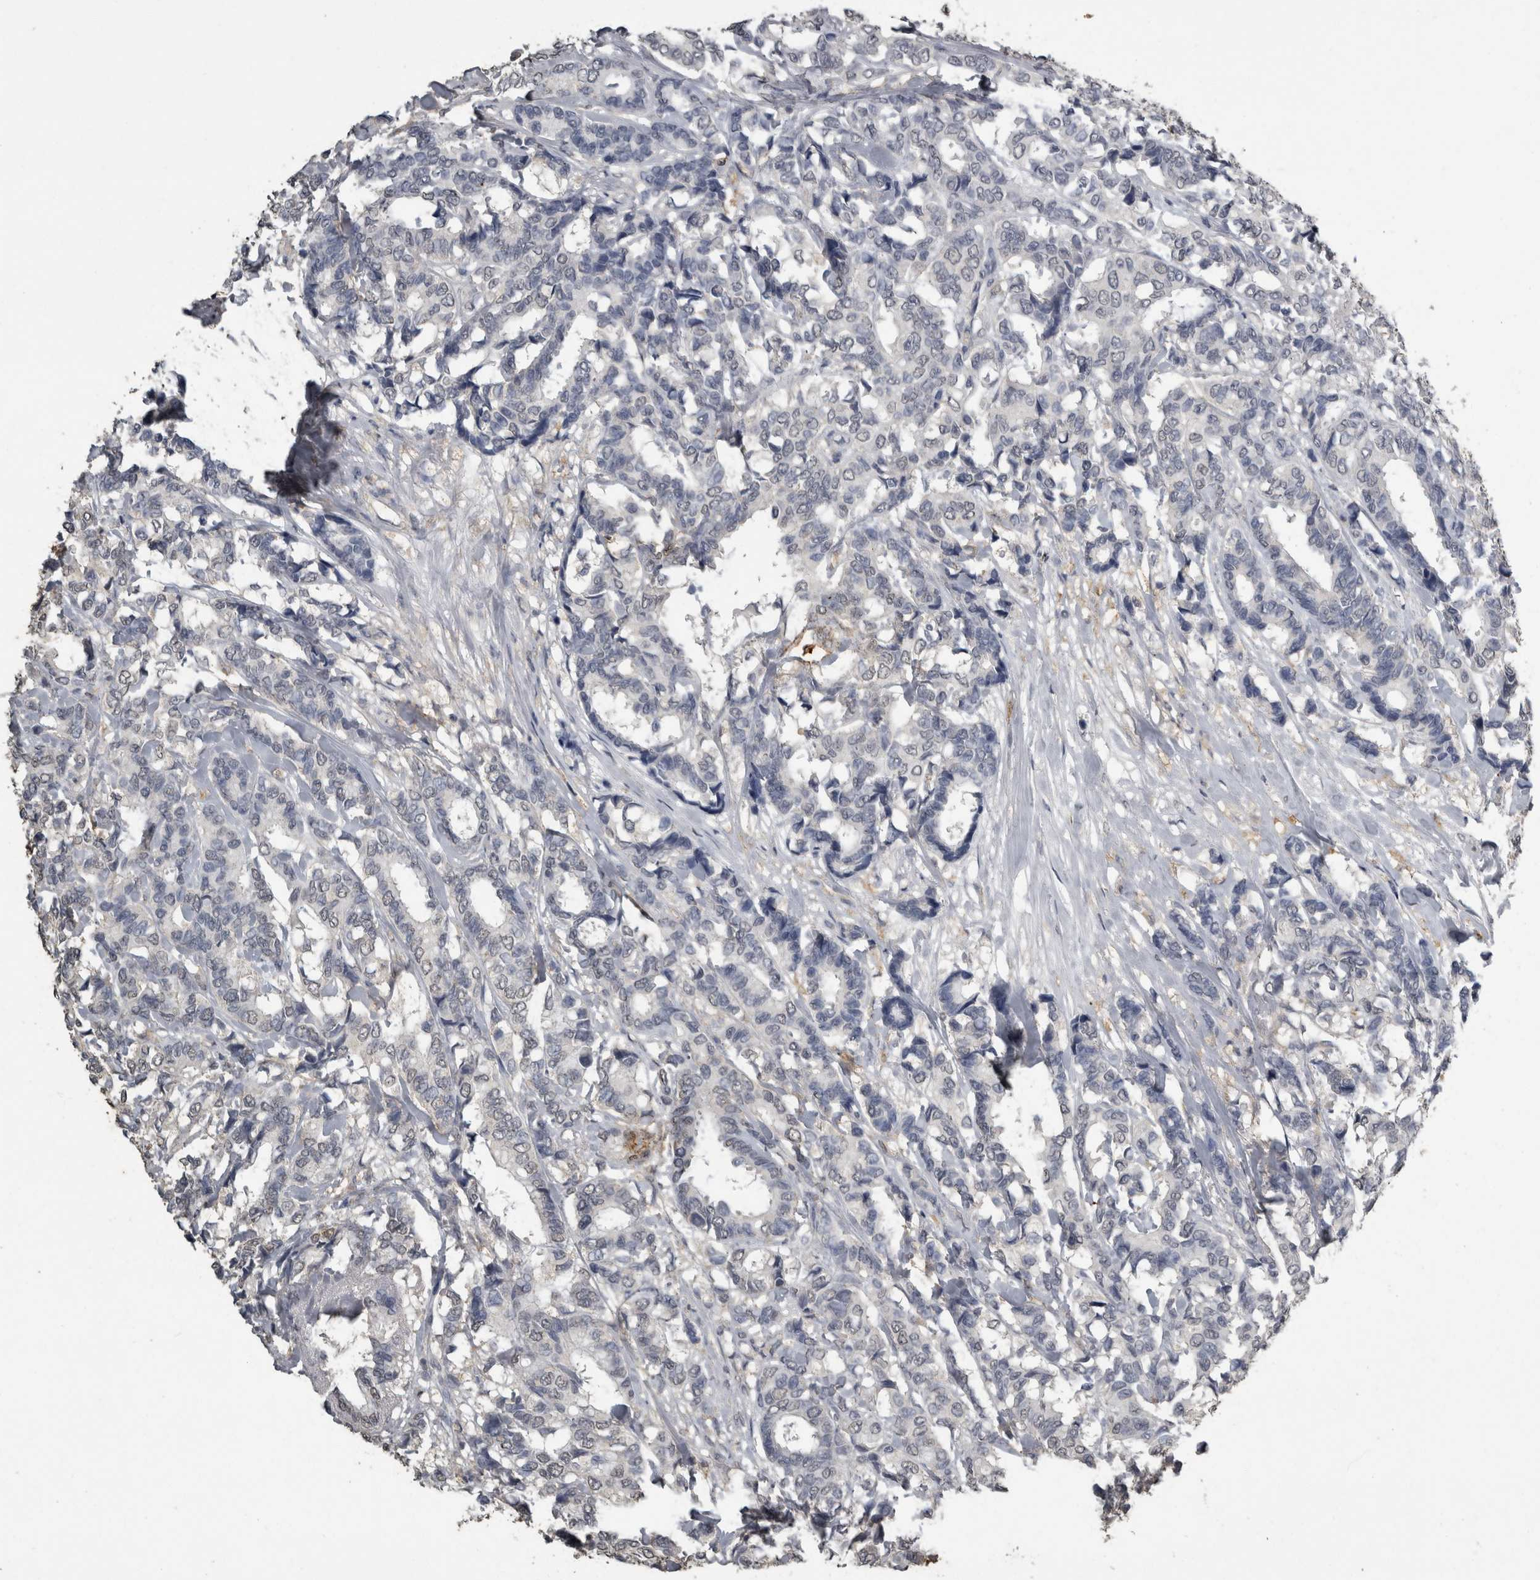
{"staining": {"intensity": "negative", "quantity": "none", "location": "none"}, "tissue": "breast cancer", "cell_type": "Tumor cells", "image_type": "cancer", "snomed": [{"axis": "morphology", "description": "Duct carcinoma"}, {"axis": "topography", "description": "Breast"}], "caption": "The image shows no staining of tumor cells in breast intraductal carcinoma.", "gene": "PIK3AP1", "patient": {"sex": "female", "age": 87}}